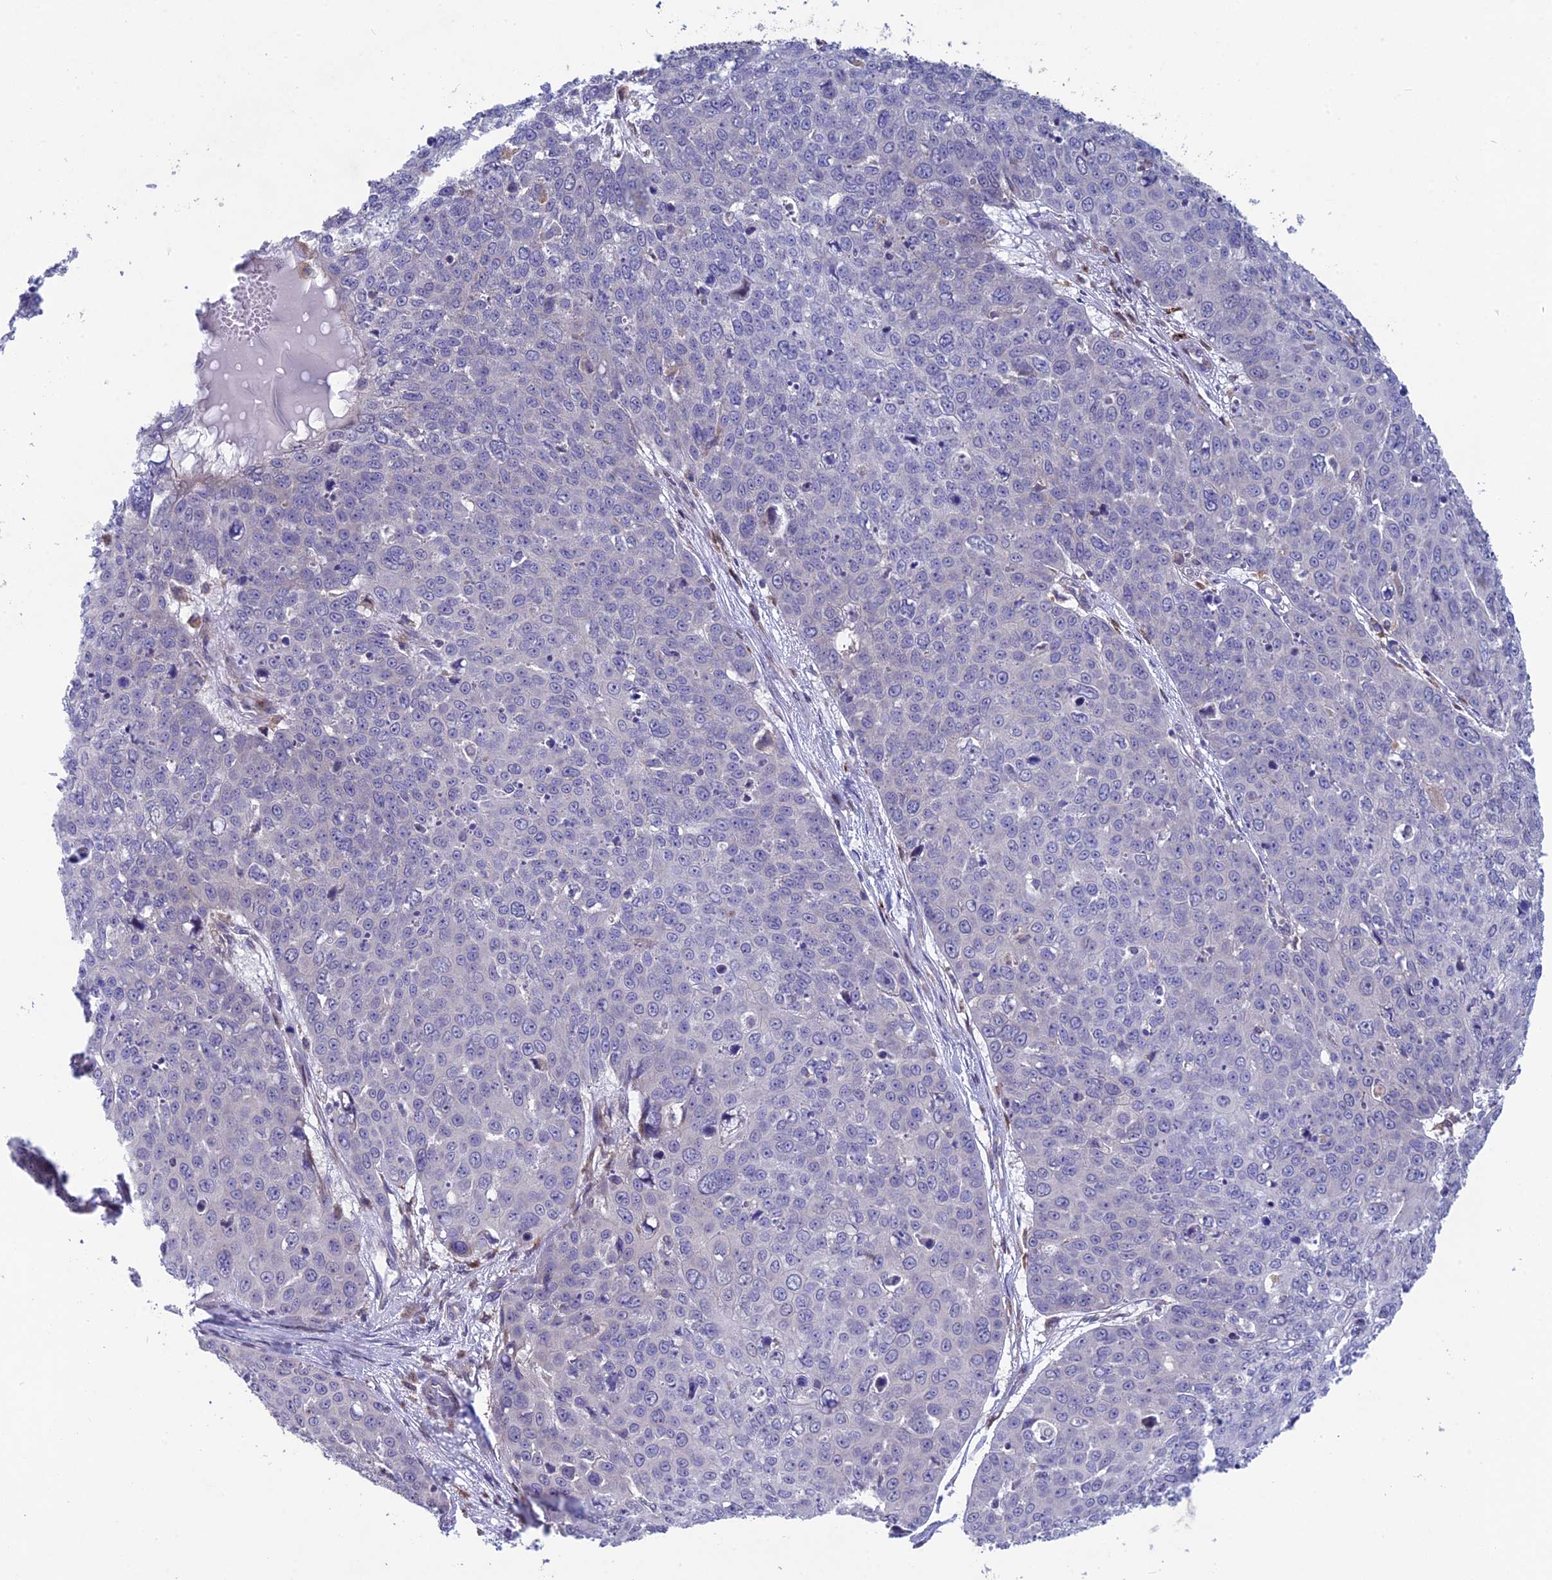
{"staining": {"intensity": "negative", "quantity": "none", "location": "none"}, "tissue": "skin cancer", "cell_type": "Tumor cells", "image_type": "cancer", "snomed": [{"axis": "morphology", "description": "Squamous cell carcinoma, NOS"}, {"axis": "topography", "description": "Skin"}], "caption": "There is no significant staining in tumor cells of squamous cell carcinoma (skin). (Brightfield microscopy of DAB (3,3'-diaminobenzidine) immunohistochemistry at high magnification).", "gene": "BLTP2", "patient": {"sex": "male", "age": 71}}